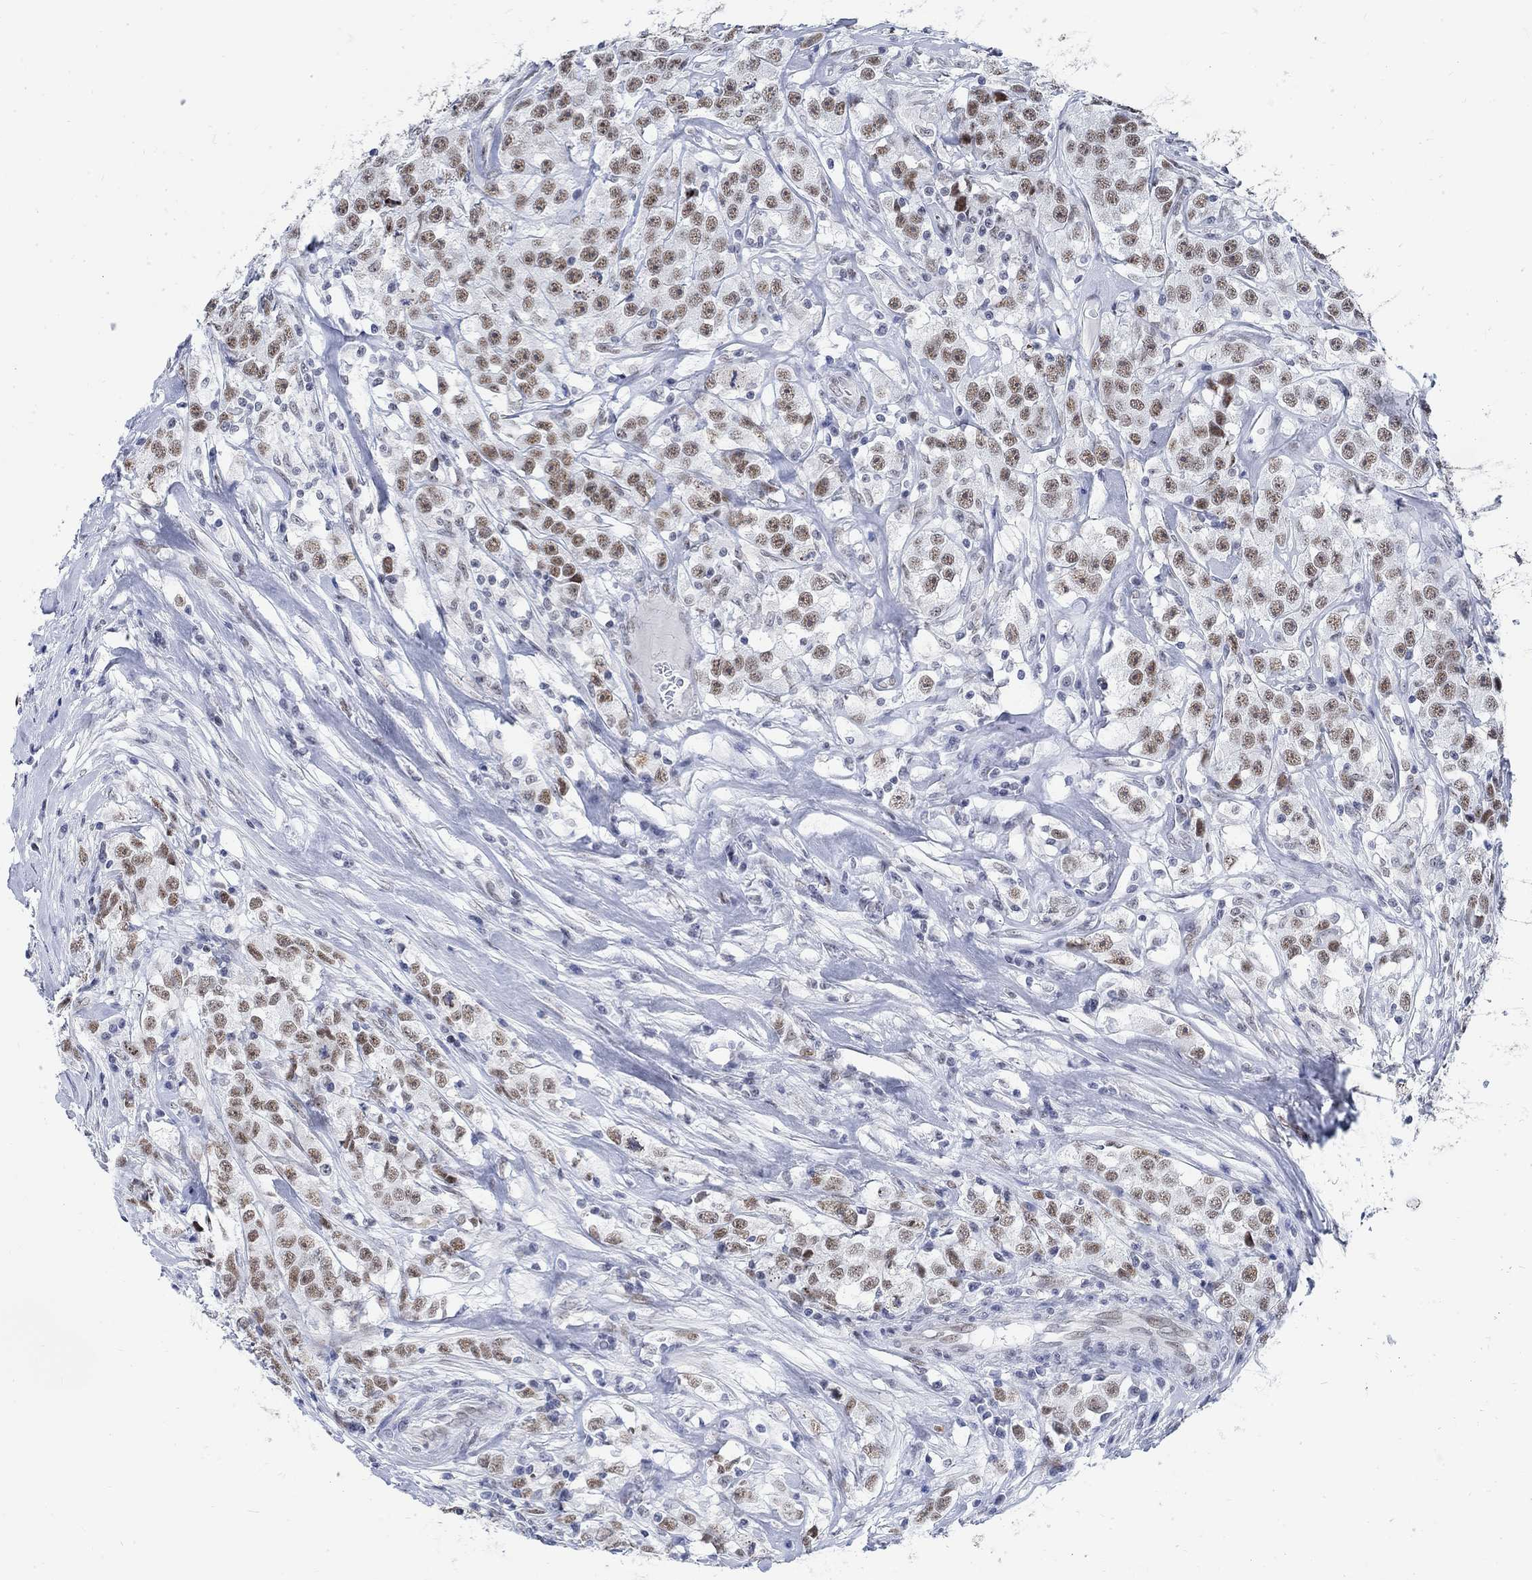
{"staining": {"intensity": "moderate", "quantity": ">75%", "location": "nuclear"}, "tissue": "testis cancer", "cell_type": "Tumor cells", "image_type": "cancer", "snomed": [{"axis": "morphology", "description": "Seminoma, NOS"}, {"axis": "topography", "description": "Testis"}], "caption": "Immunohistochemical staining of seminoma (testis) displays medium levels of moderate nuclear protein positivity in about >75% of tumor cells.", "gene": "DLK1", "patient": {"sex": "male", "age": 59}}